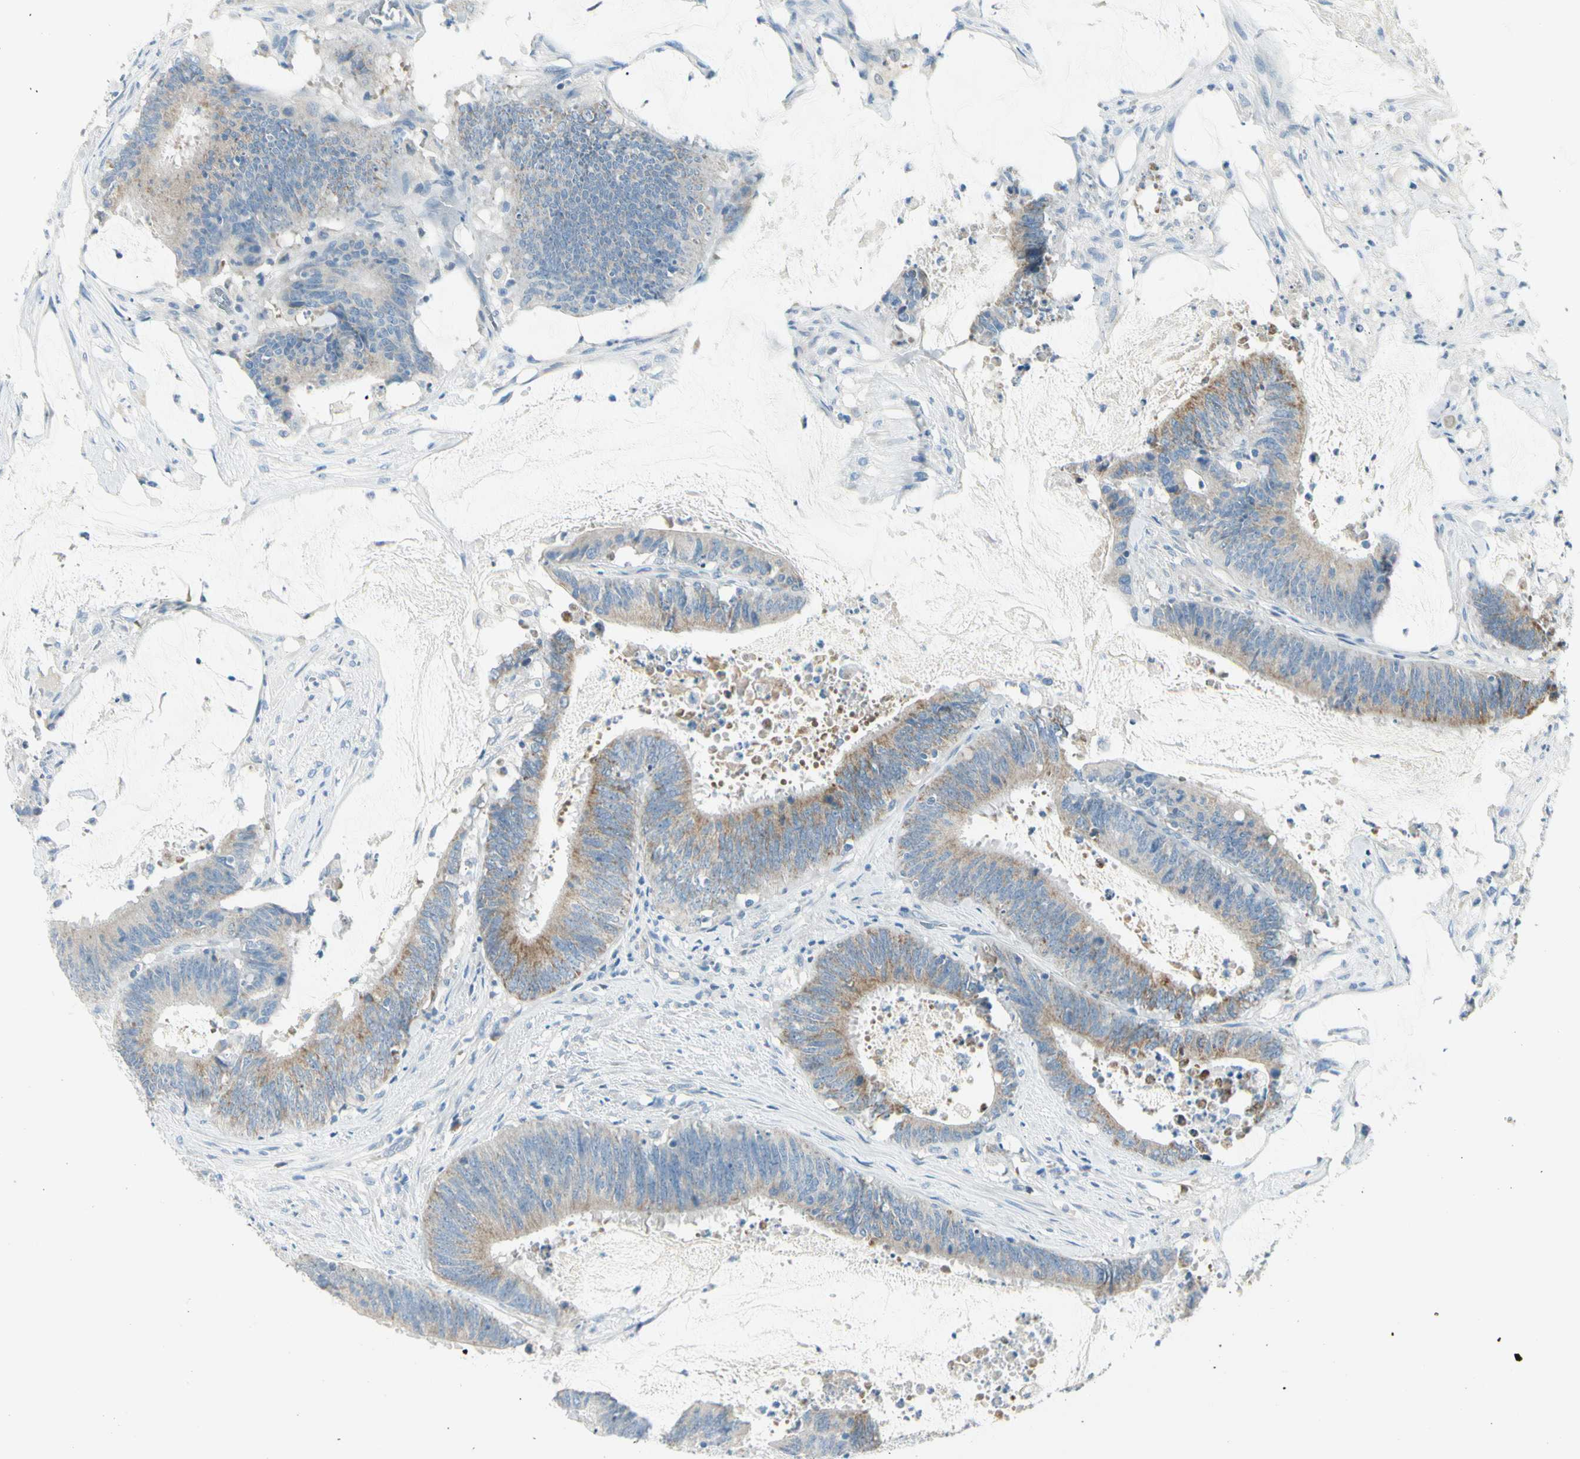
{"staining": {"intensity": "moderate", "quantity": ">75%", "location": "cytoplasmic/membranous"}, "tissue": "colorectal cancer", "cell_type": "Tumor cells", "image_type": "cancer", "snomed": [{"axis": "morphology", "description": "Adenocarcinoma, NOS"}, {"axis": "topography", "description": "Rectum"}], "caption": "This image shows IHC staining of colorectal cancer (adenocarcinoma), with medium moderate cytoplasmic/membranous staining in approximately >75% of tumor cells.", "gene": "SLC6A15", "patient": {"sex": "female", "age": 66}}